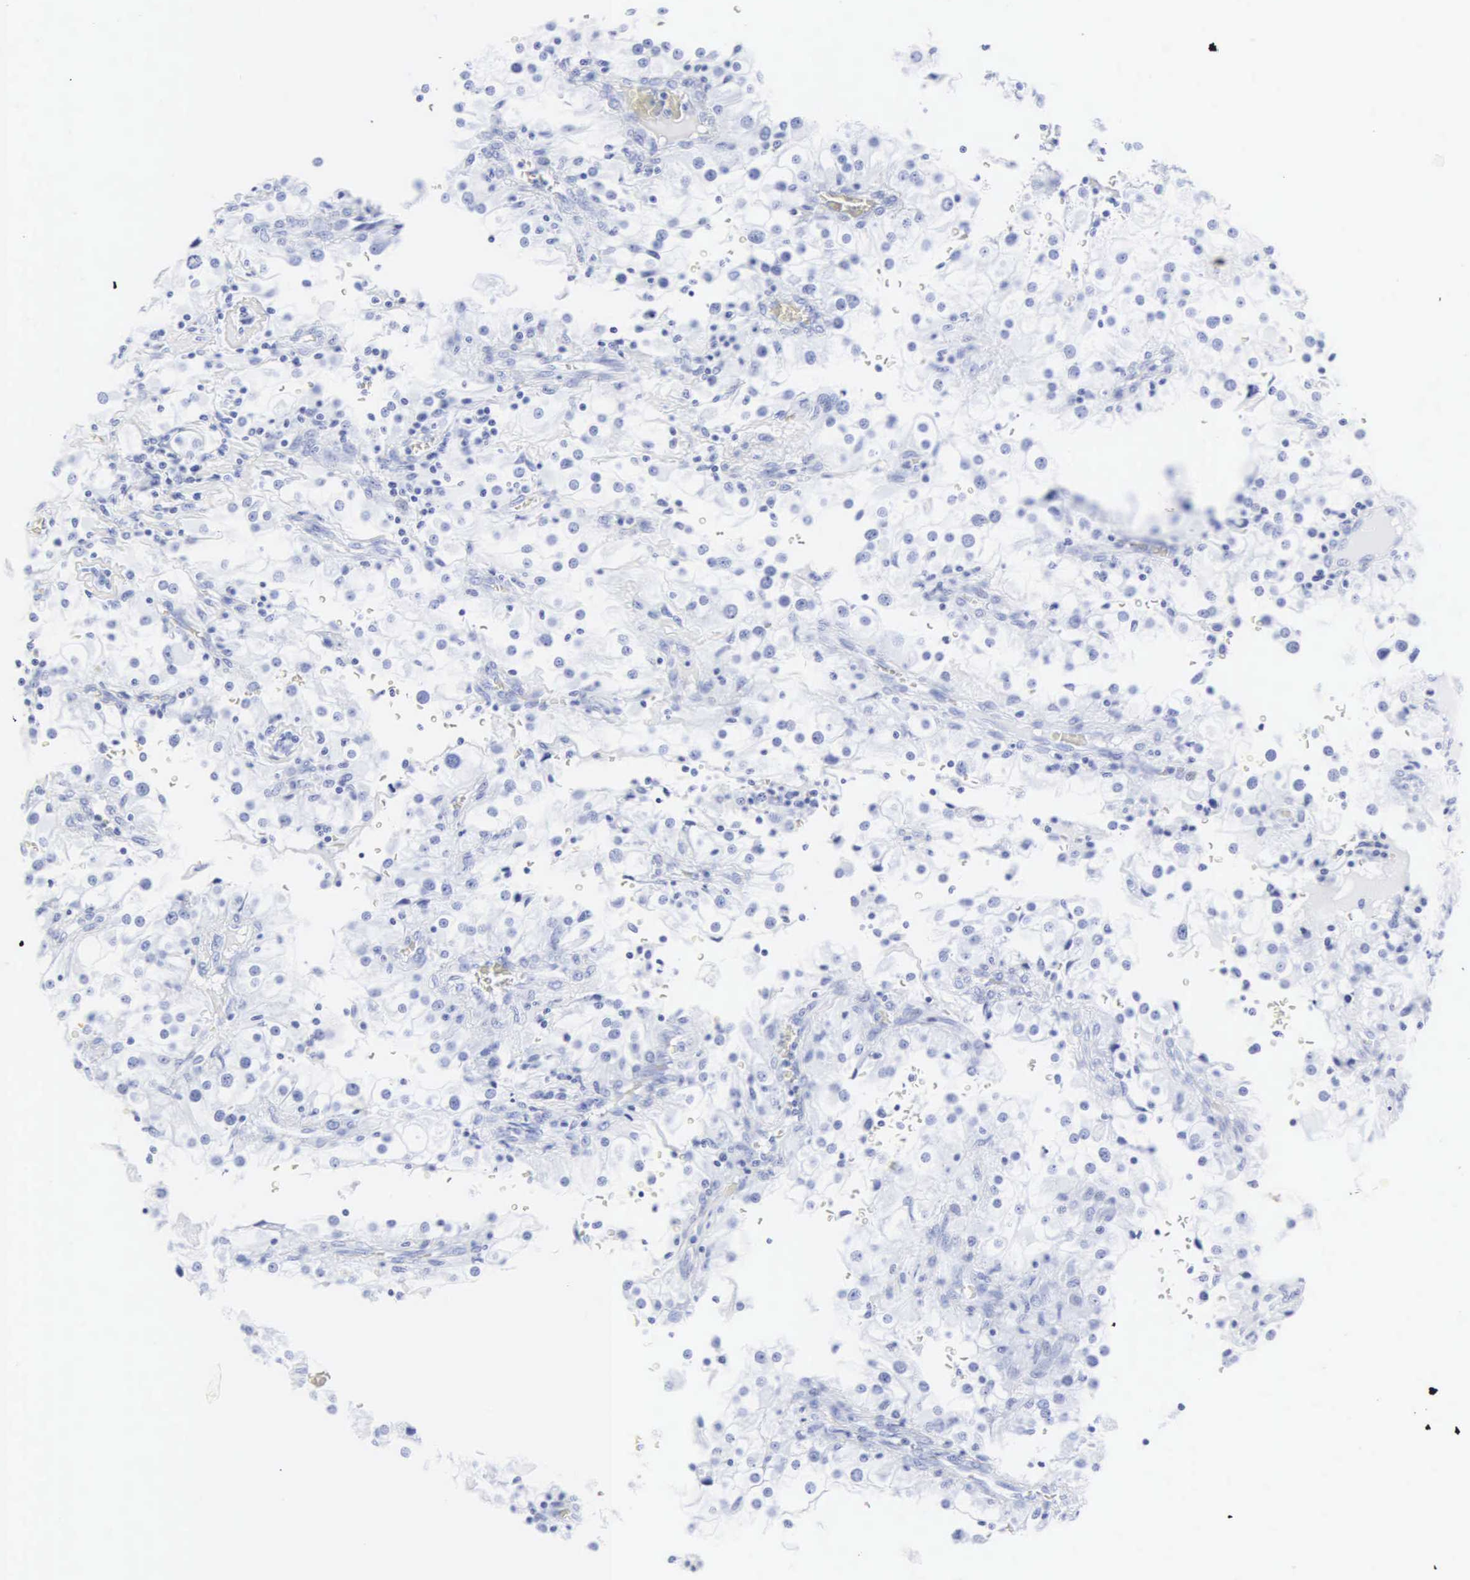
{"staining": {"intensity": "negative", "quantity": "none", "location": "none"}, "tissue": "renal cancer", "cell_type": "Tumor cells", "image_type": "cancer", "snomed": [{"axis": "morphology", "description": "Adenocarcinoma, NOS"}, {"axis": "topography", "description": "Kidney"}], "caption": "An image of human renal adenocarcinoma is negative for staining in tumor cells.", "gene": "CGB3", "patient": {"sex": "female", "age": 52}}